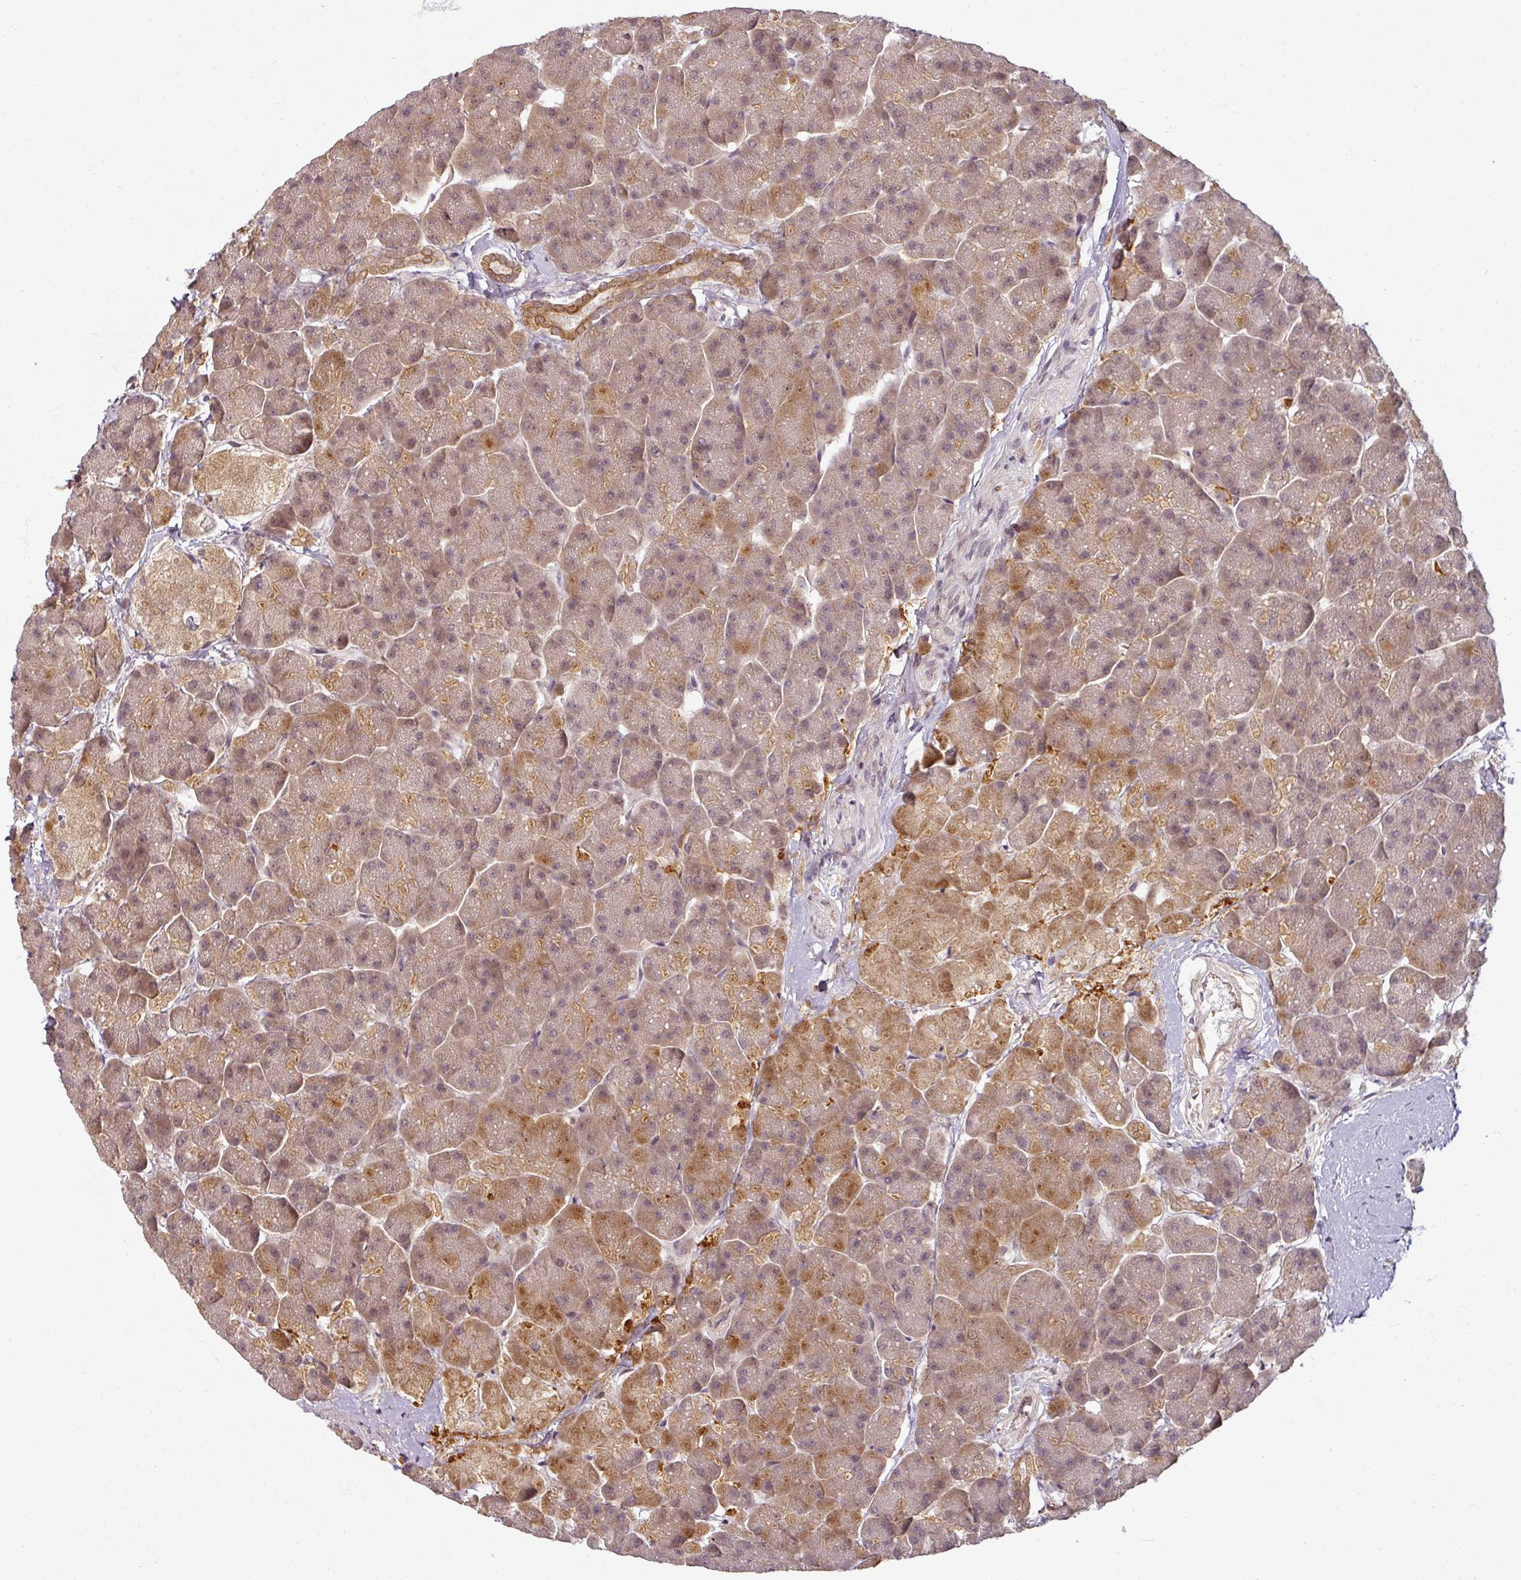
{"staining": {"intensity": "moderate", "quantity": "25%-75%", "location": "cytoplasmic/membranous,nuclear"}, "tissue": "pancreas", "cell_type": "Exocrine glandular cells", "image_type": "normal", "snomed": [{"axis": "morphology", "description": "Normal tissue, NOS"}, {"axis": "topography", "description": "Pancreas"}, {"axis": "topography", "description": "Peripheral nerve tissue"}], "caption": "A brown stain highlights moderate cytoplasmic/membranous,nuclear positivity of a protein in exocrine glandular cells of unremarkable pancreas. (DAB IHC, brown staining for protein, blue staining for nuclei).", "gene": "POLR2G", "patient": {"sex": "male", "age": 54}}